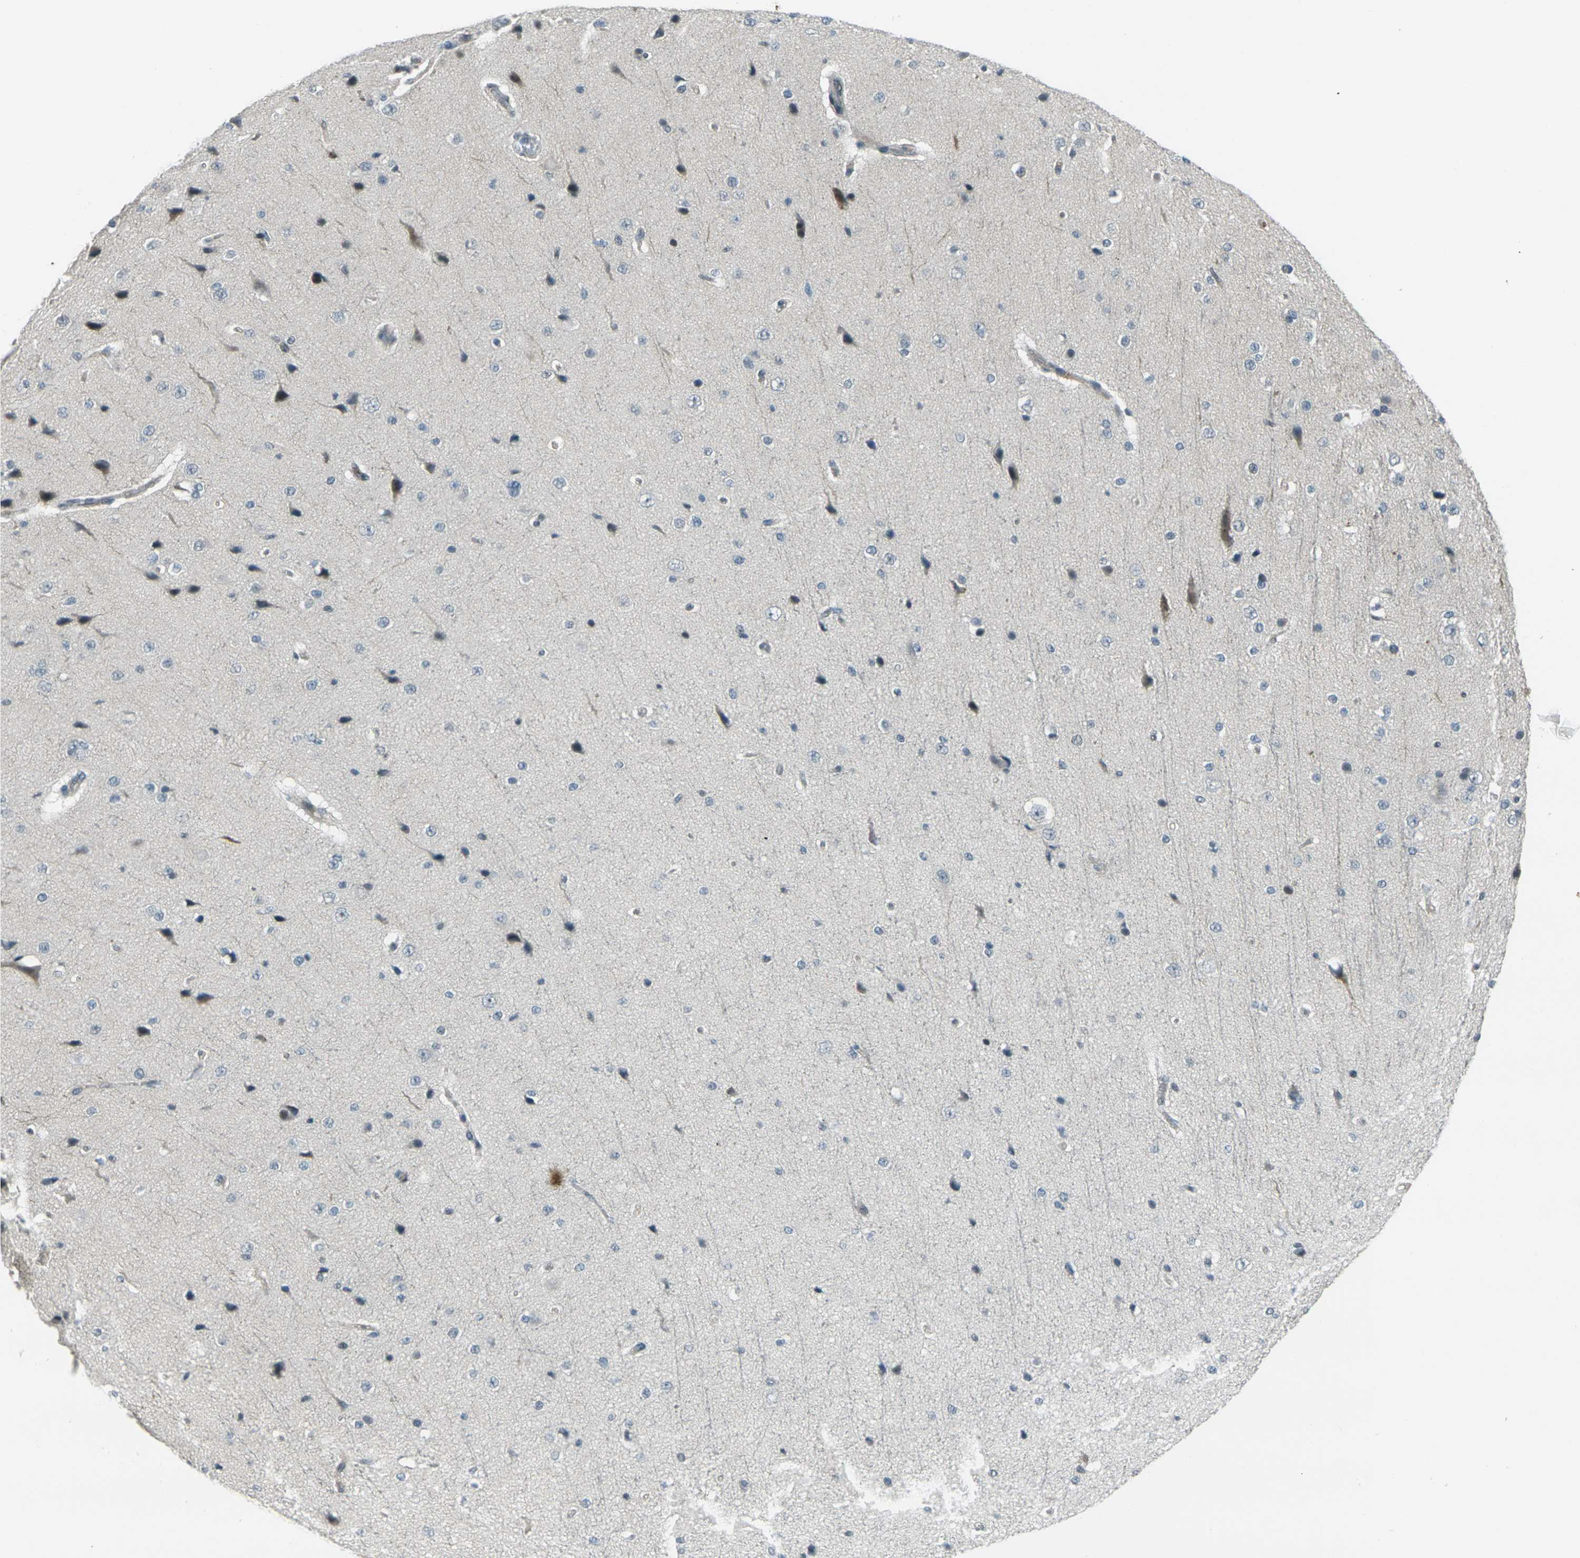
{"staining": {"intensity": "moderate", "quantity": "25%-75%", "location": "cytoplasmic/membranous,nuclear"}, "tissue": "cerebral cortex", "cell_type": "Endothelial cells", "image_type": "normal", "snomed": [{"axis": "morphology", "description": "Normal tissue, NOS"}, {"axis": "morphology", "description": "Developmental malformation"}, {"axis": "topography", "description": "Cerebral cortex"}], "caption": "Immunohistochemical staining of normal cerebral cortex exhibits 25%-75% levels of moderate cytoplasmic/membranous,nuclear protein expression in approximately 25%-75% of endothelial cells.", "gene": "GPR19", "patient": {"sex": "female", "age": 30}}